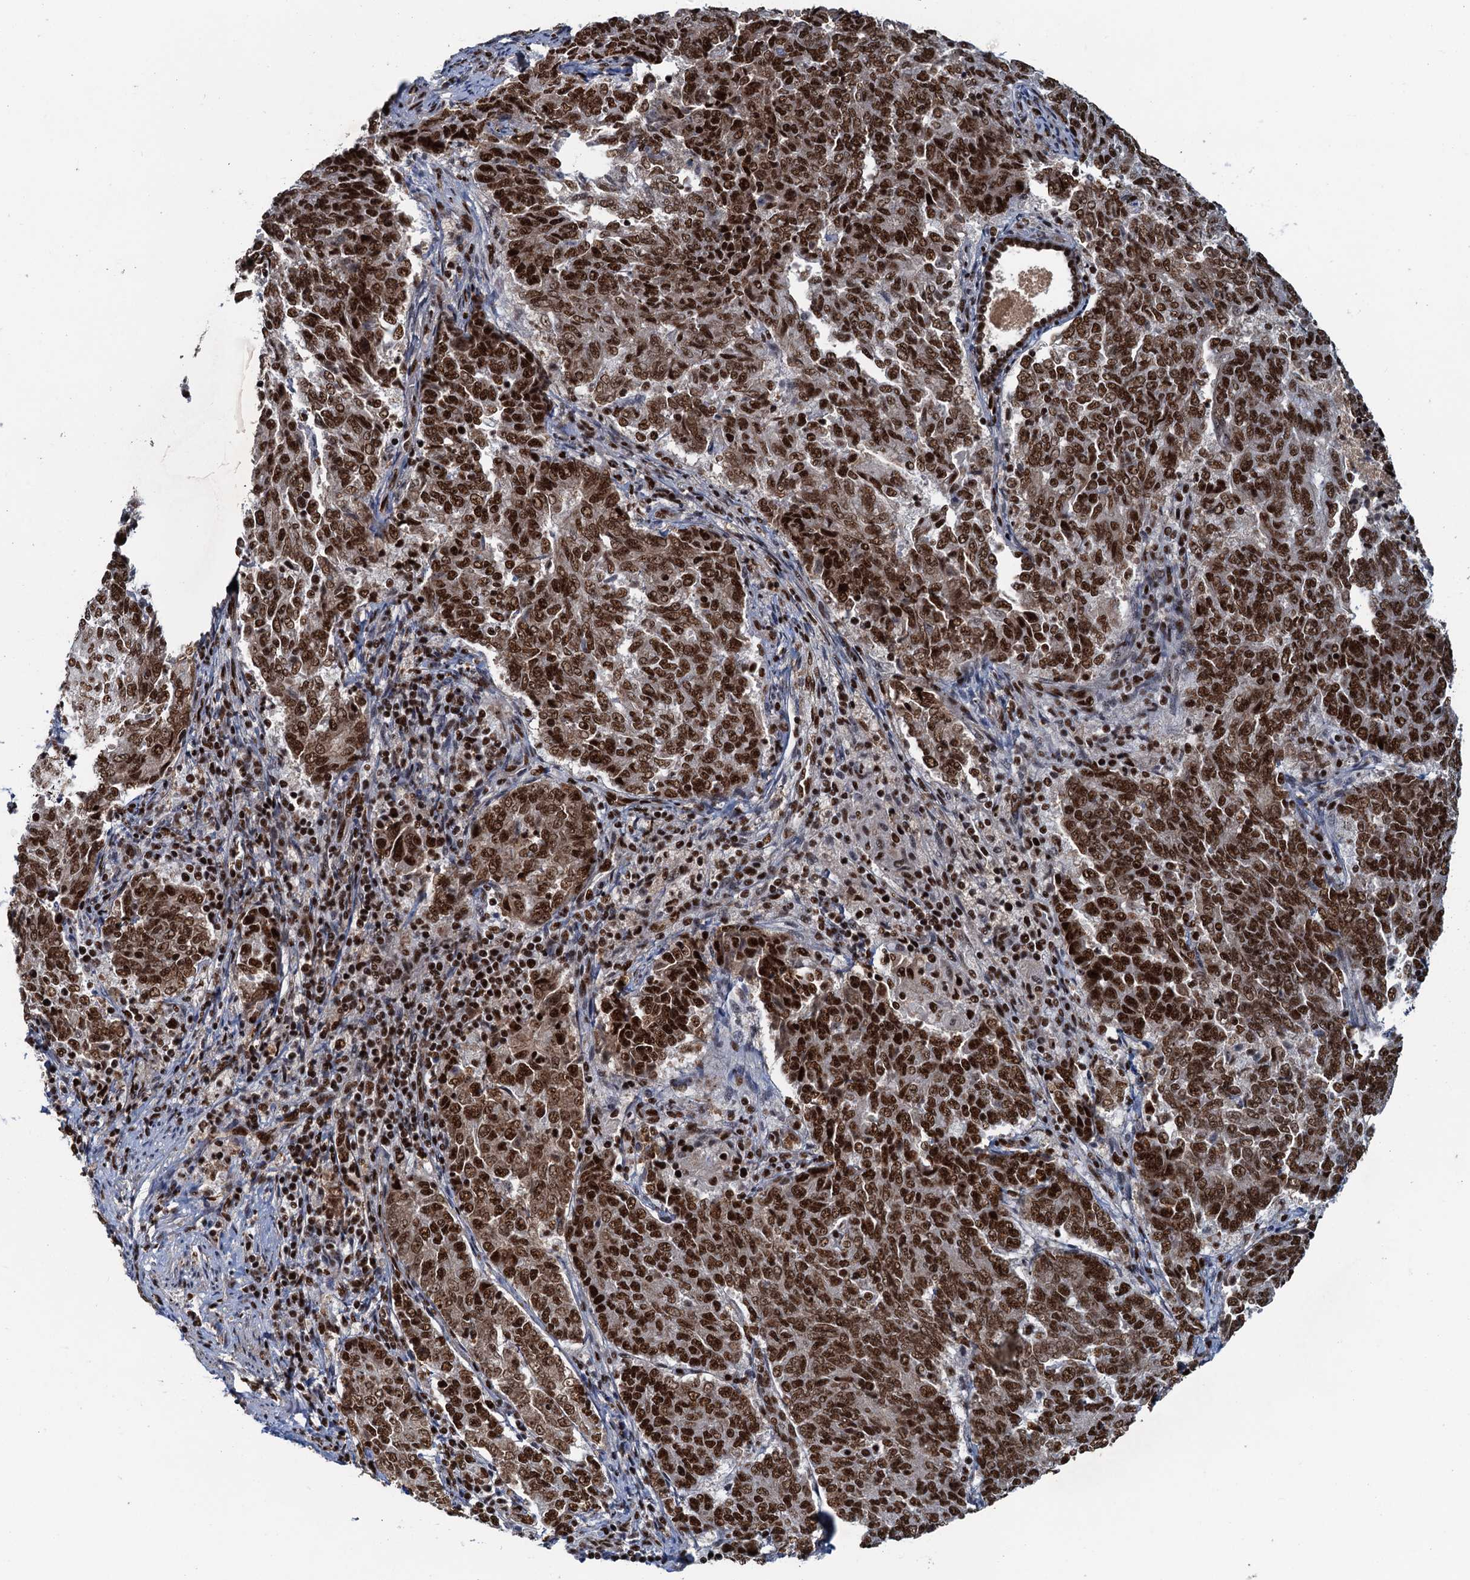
{"staining": {"intensity": "strong", "quantity": ">75%", "location": "nuclear"}, "tissue": "endometrial cancer", "cell_type": "Tumor cells", "image_type": "cancer", "snomed": [{"axis": "morphology", "description": "Adenocarcinoma, NOS"}, {"axis": "topography", "description": "Endometrium"}], "caption": "IHC staining of endometrial cancer, which displays high levels of strong nuclear positivity in about >75% of tumor cells indicating strong nuclear protein staining. The staining was performed using DAB (brown) for protein detection and nuclei were counterstained in hematoxylin (blue).", "gene": "ZC3H18", "patient": {"sex": "female", "age": 80}}